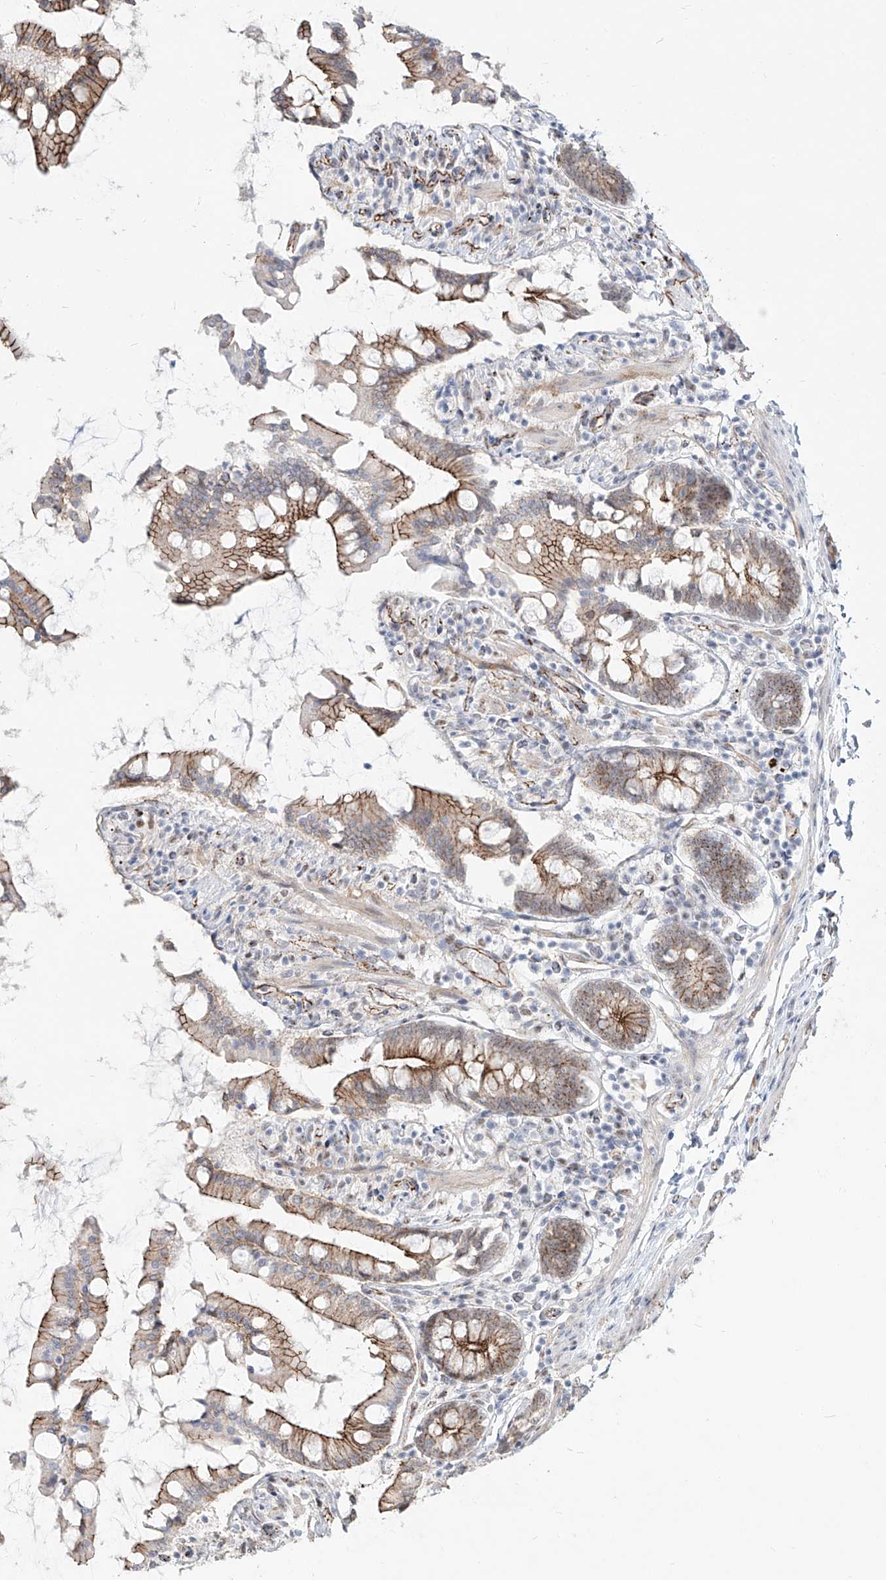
{"staining": {"intensity": "strong", "quantity": ">75%", "location": "cytoplasmic/membranous"}, "tissue": "small intestine", "cell_type": "Glandular cells", "image_type": "normal", "snomed": [{"axis": "morphology", "description": "Normal tissue, NOS"}, {"axis": "topography", "description": "Small intestine"}], "caption": "Glandular cells display high levels of strong cytoplasmic/membranous positivity in about >75% of cells in normal human small intestine.", "gene": "ZNF710", "patient": {"sex": "male", "age": 41}}